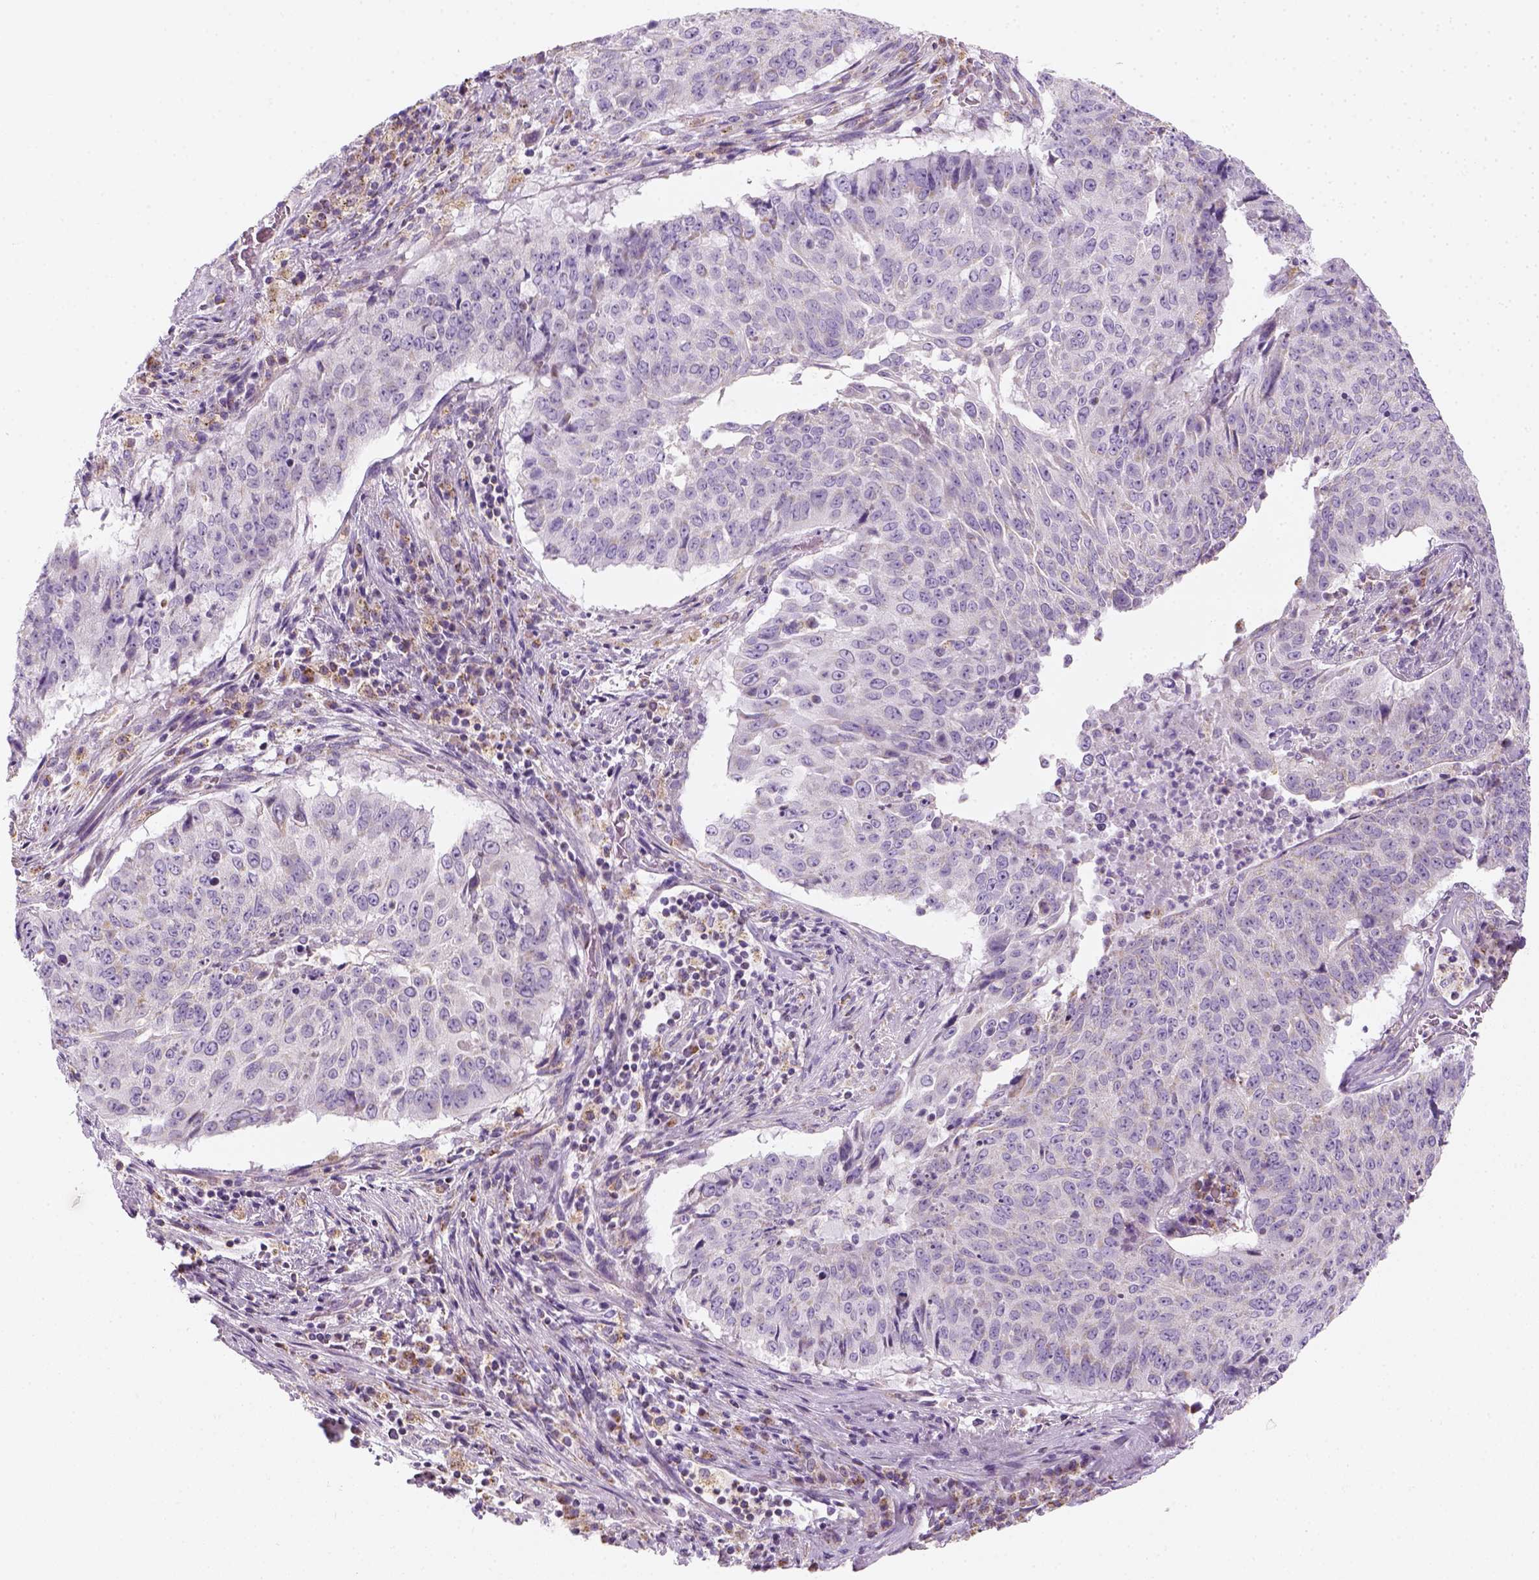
{"staining": {"intensity": "negative", "quantity": "none", "location": "none"}, "tissue": "lung cancer", "cell_type": "Tumor cells", "image_type": "cancer", "snomed": [{"axis": "morphology", "description": "Normal tissue, NOS"}, {"axis": "morphology", "description": "Squamous cell carcinoma, NOS"}, {"axis": "topography", "description": "Bronchus"}, {"axis": "topography", "description": "Lung"}], "caption": "A photomicrograph of squamous cell carcinoma (lung) stained for a protein exhibits no brown staining in tumor cells.", "gene": "AWAT2", "patient": {"sex": "male", "age": 64}}